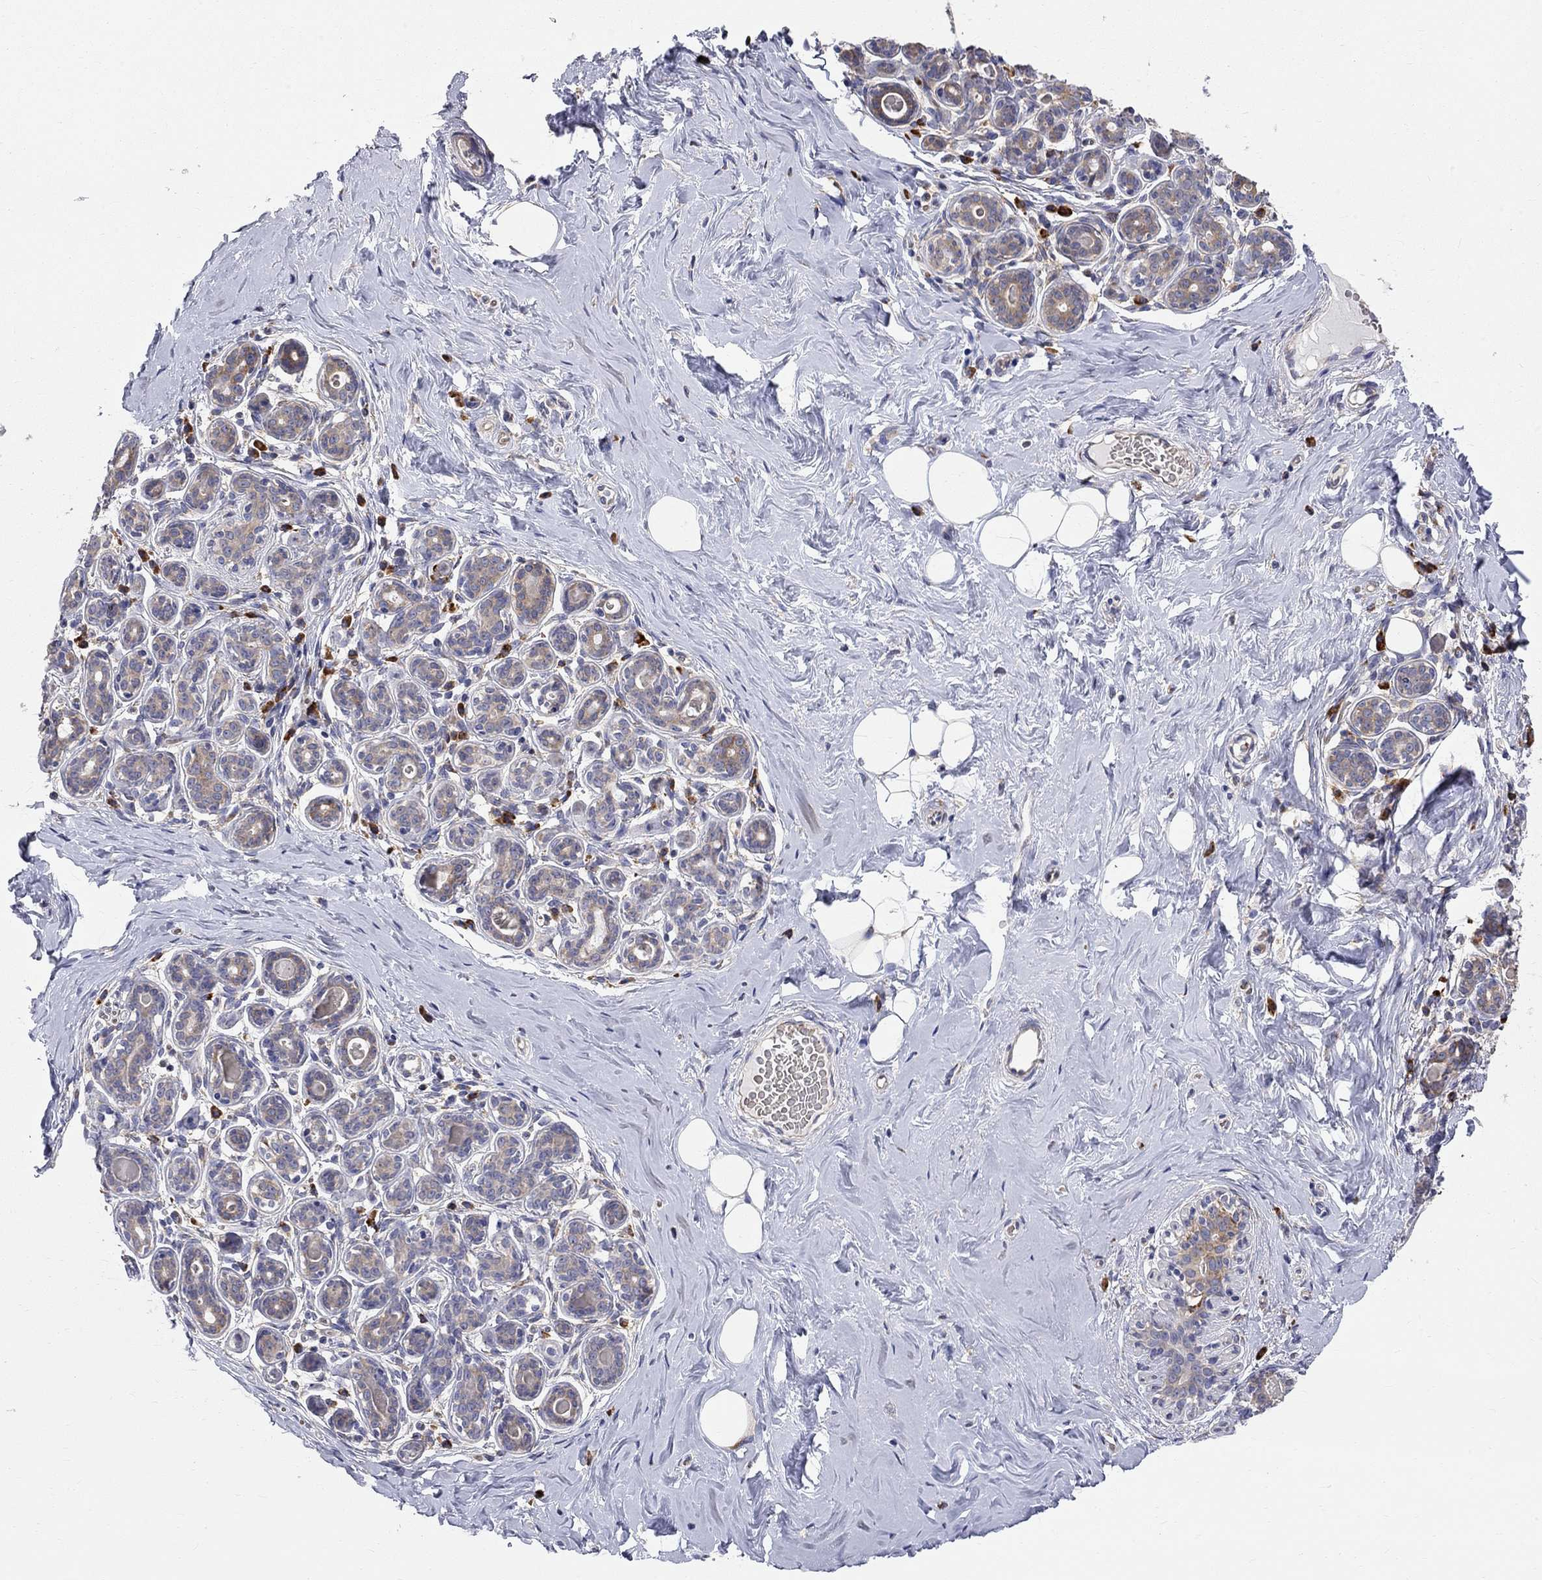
{"staining": {"intensity": "negative", "quantity": "none", "location": "none"}, "tissue": "breast", "cell_type": "Adipocytes", "image_type": "normal", "snomed": [{"axis": "morphology", "description": "Normal tissue, NOS"}, {"axis": "topography", "description": "Skin"}, {"axis": "topography", "description": "Breast"}], "caption": "This photomicrograph is of normal breast stained with immunohistochemistry (IHC) to label a protein in brown with the nuclei are counter-stained blue. There is no positivity in adipocytes. (DAB (3,3'-diaminobenzidine) immunohistochemistry visualized using brightfield microscopy, high magnification).", "gene": "CASTOR1", "patient": {"sex": "female", "age": 43}}